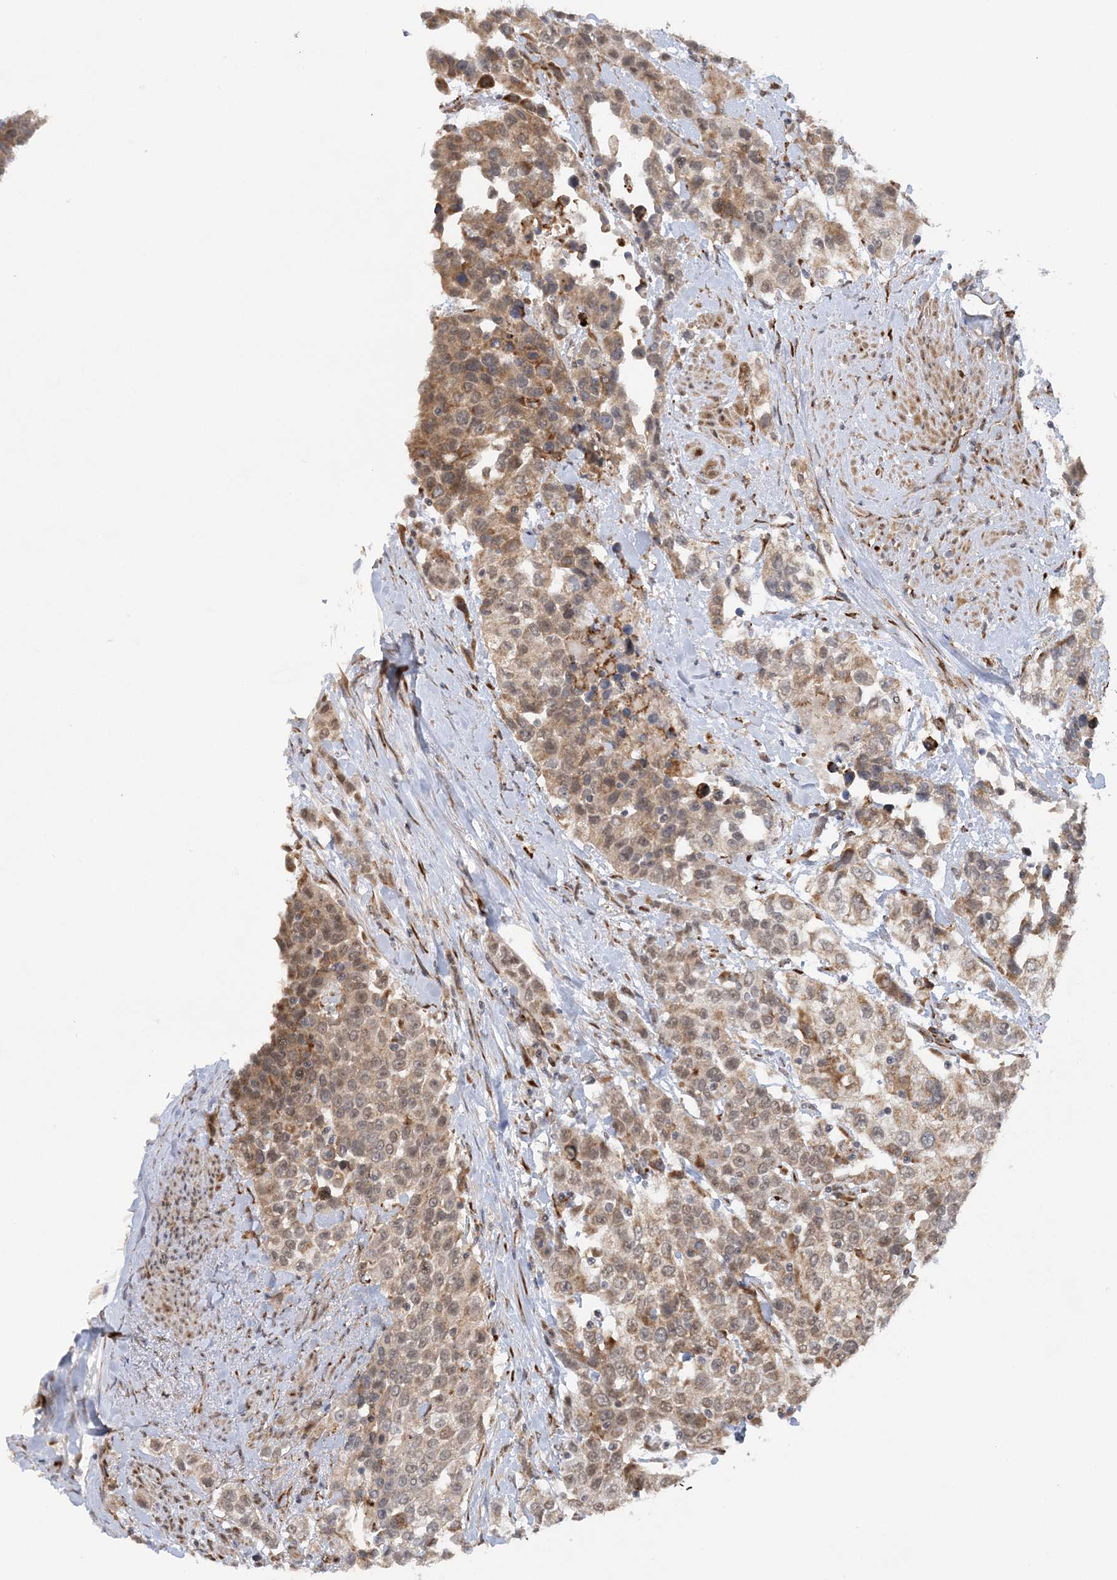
{"staining": {"intensity": "moderate", "quantity": ">75%", "location": "cytoplasmic/membranous"}, "tissue": "urothelial cancer", "cell_type": "Tumor cells", "image_type": "cancer", "snomed": [{"axis": "morphology", "description": "Urothelial carcinoma, High grade"}, {"axis": "topography", "description": "Urinary bladder"}], "caption": "This image reveals IHC staining of human urothelial carcinoma (high-grade), with medium moderate cytoplasmic/membranous staining in approximately >75% of tumor cells.", "gene": "MRPL47", "patient": {"sex": "female", "age": 80}}